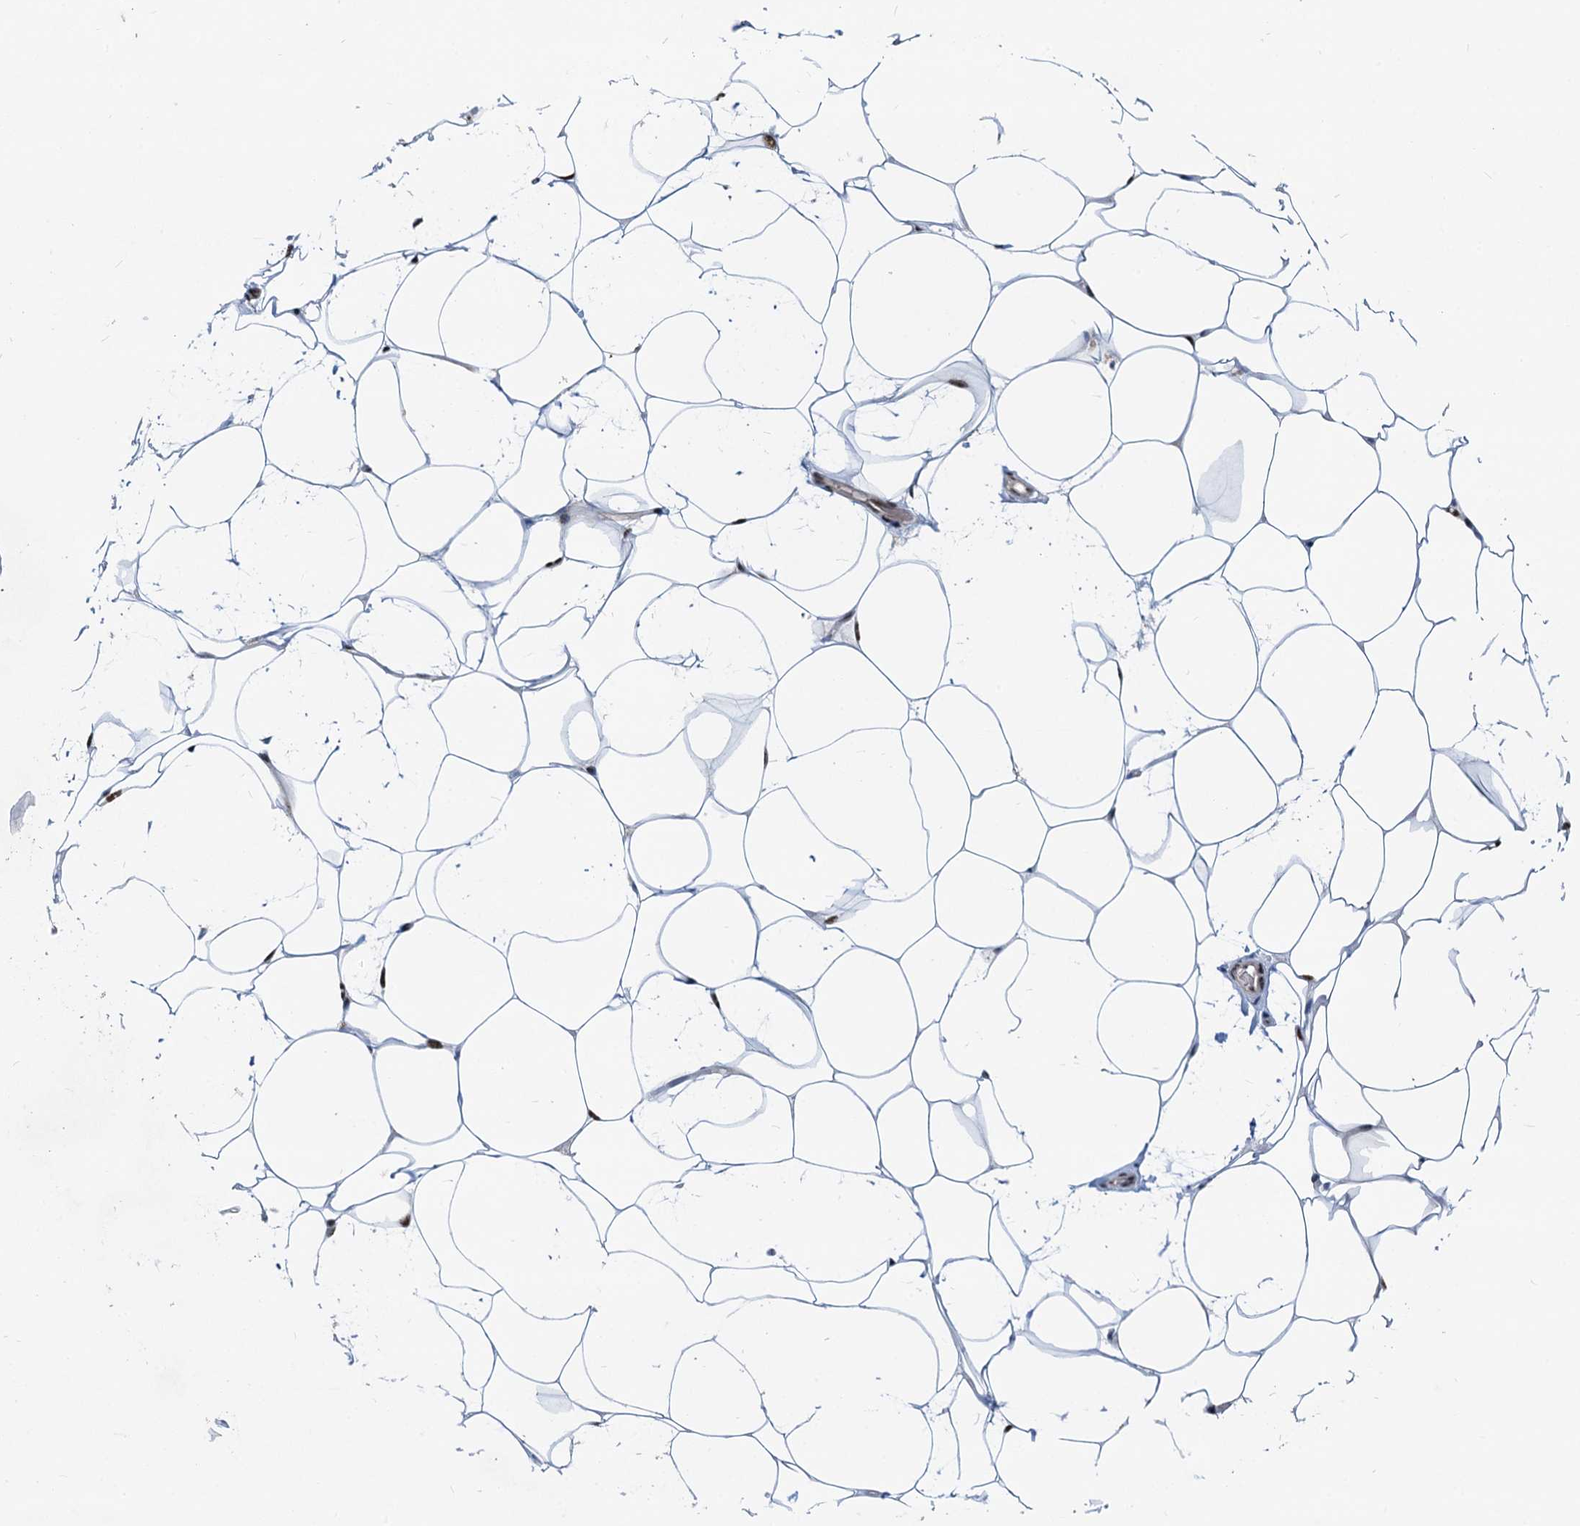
{"staining": {"intensity": "moderate", "quantity": ">75%", "location": "nuclear"}, "tissue": "adipose tissue", "cell_type": "Adipocytes", "image_type": "normal", "snomed": [{"axis": "morphology", "description": "Normal tissue, NOS"}, {"axis": "topography", "description": "Breast"}], "caption": "Protein staining of unremarkable adipose tissue shows moderate nuclear positivity in about >75% of adipocytes.", "gene": "RBM26", "patient": {"sex": "female", "age": 26}}